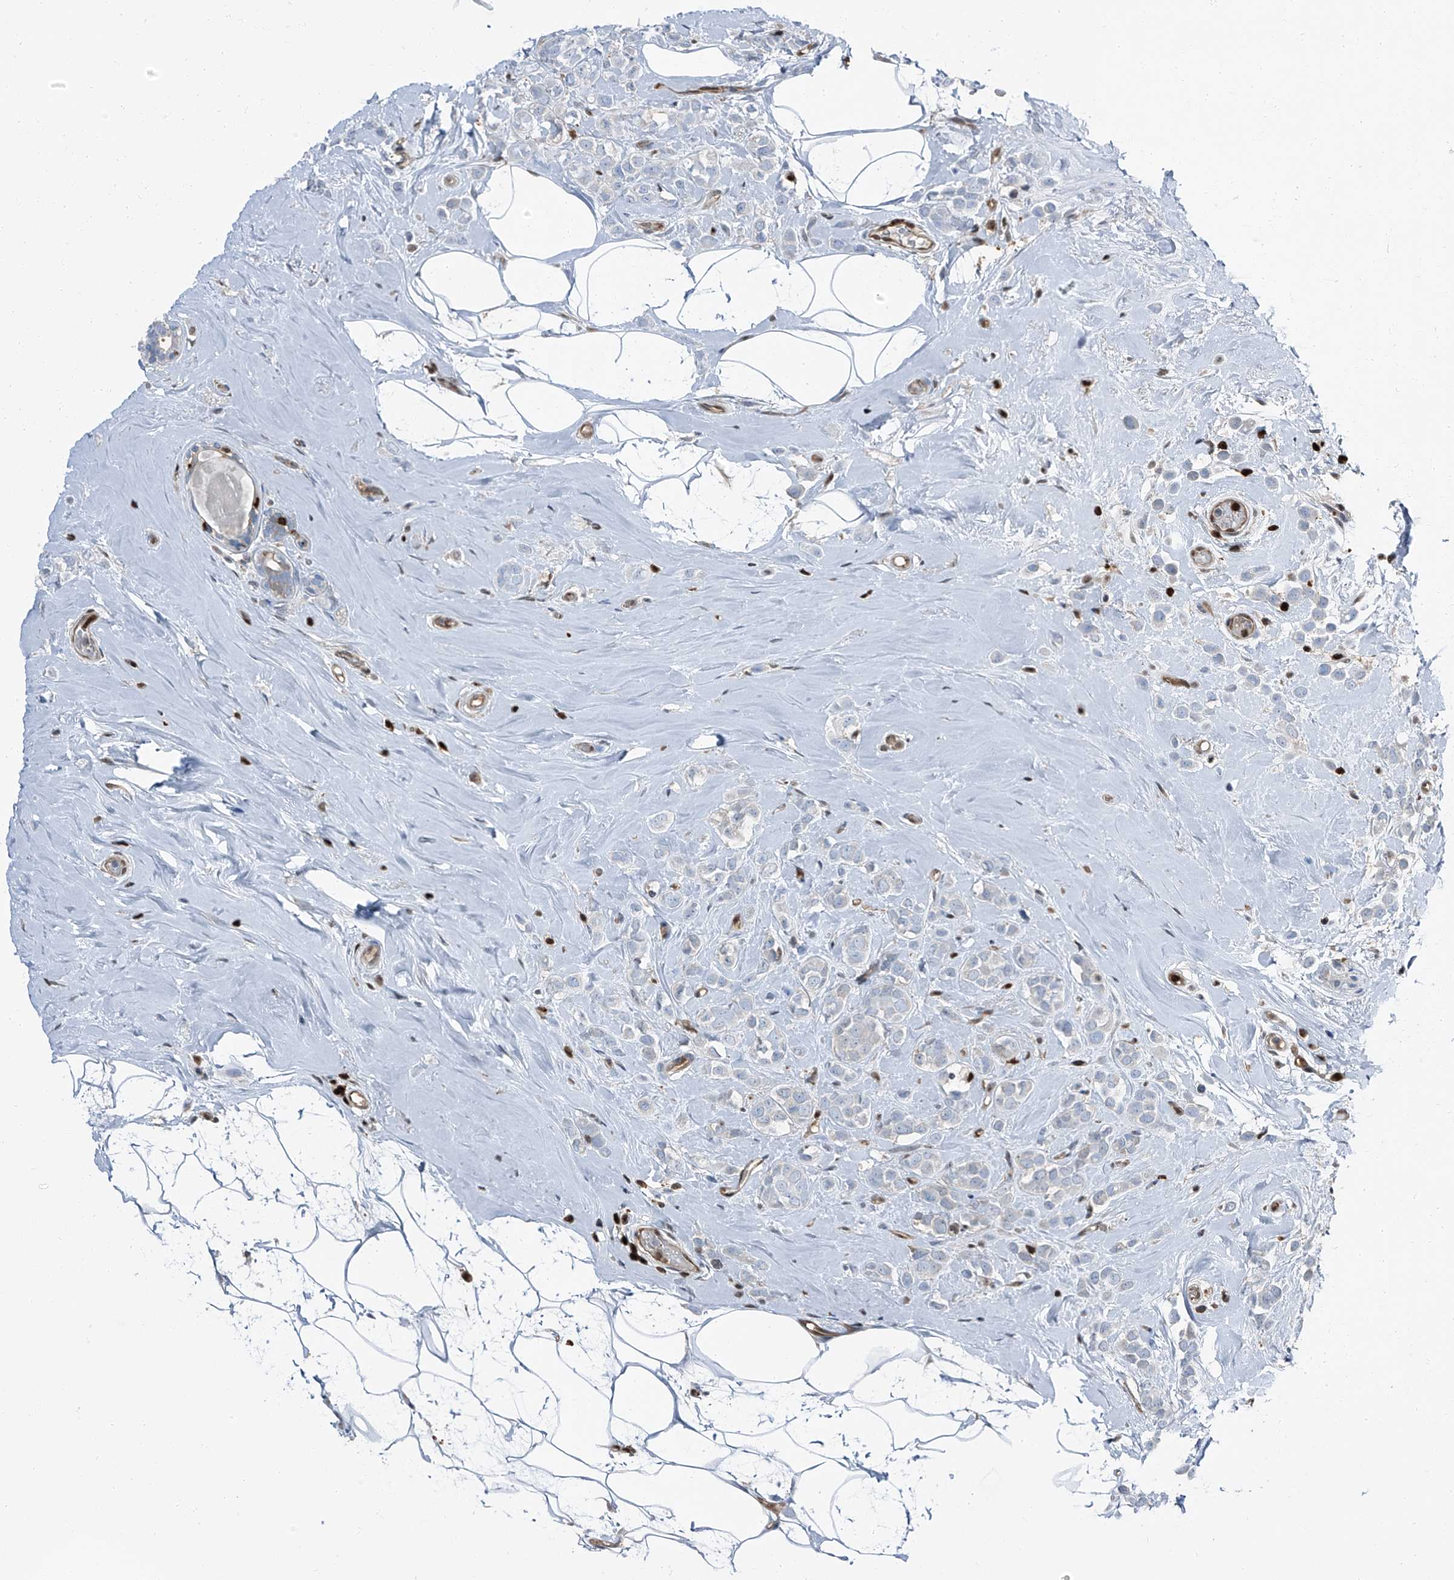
{"staining": {"intensity": "negative", "quantity": "none", "location": "none"}, "tissue": "breast cancer", "cell_type": "Tumor cells", "image_type": "cancer", "snomed": [{"axis": "morphology", "description": "Lobular carcinoma"}, {"axis": "topography", "description": "Breast"}], "caption": "A high-resolution image shows immunohistochemistry staining of lobular carcinoma (breast), which displays no significant staining in tumor cells.", "gene": "PSMB10", "patient": {"sex": "female", "age": 47}}